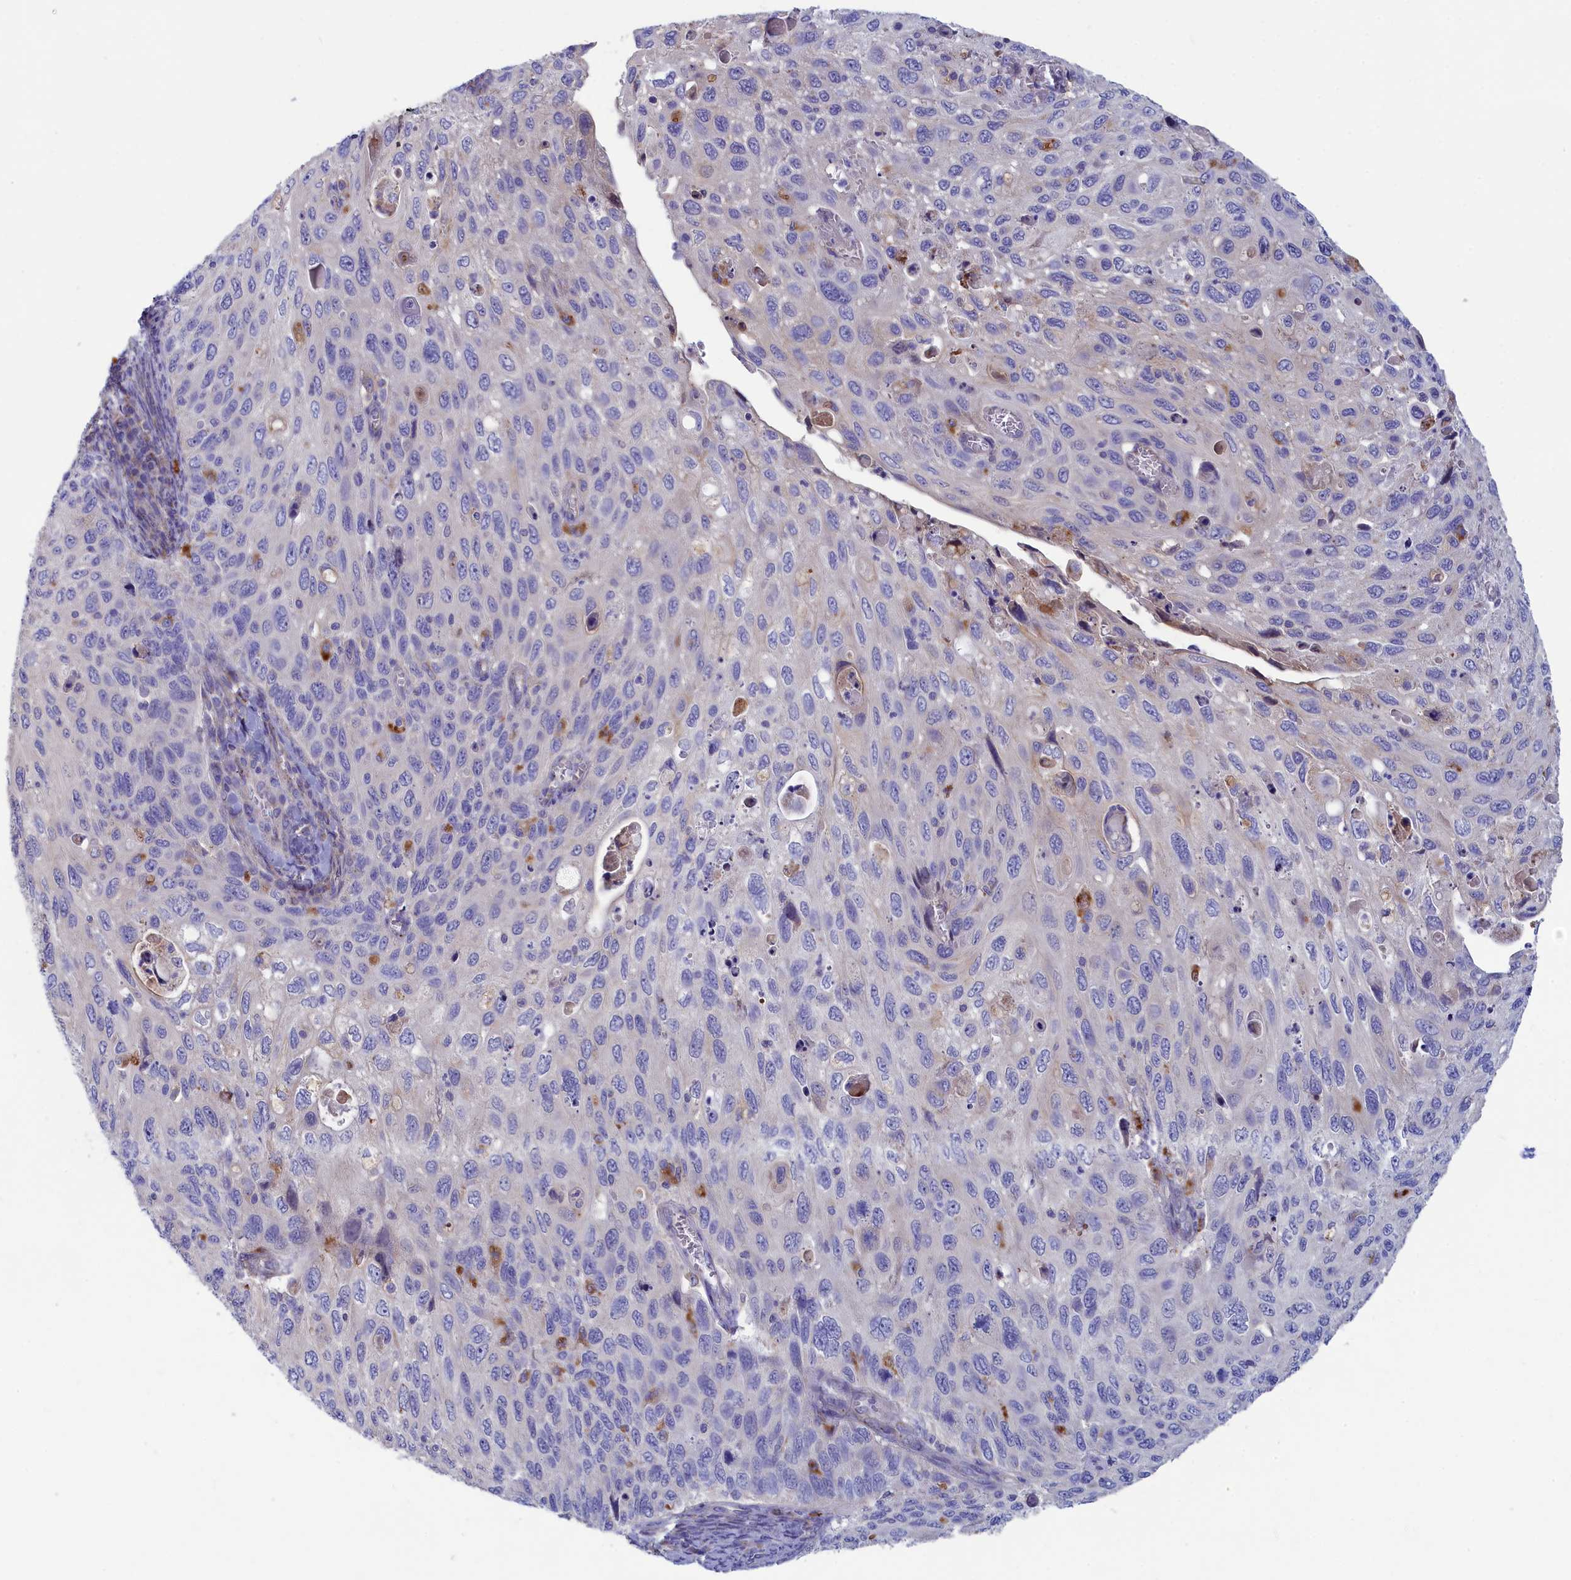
{"staining": {"intensity": "negative", "quantity": "none", "location": "none"}, "tissue": "cervical cancer", "cell_type": "Tumor cells", "image_type": "cancer", "snomed": [{"axis": "morphology", "description": "Squamous cell carcinoma, NOS"}, {"axis": "topography", "description": "Cervix"}], "caption": "Human squamous cell carcinoma (cervical) stained for a protein using IHC shows no staining in tumor cells.", "gene": "WDR6", "patient": {"sex": "female", "age": 70}}